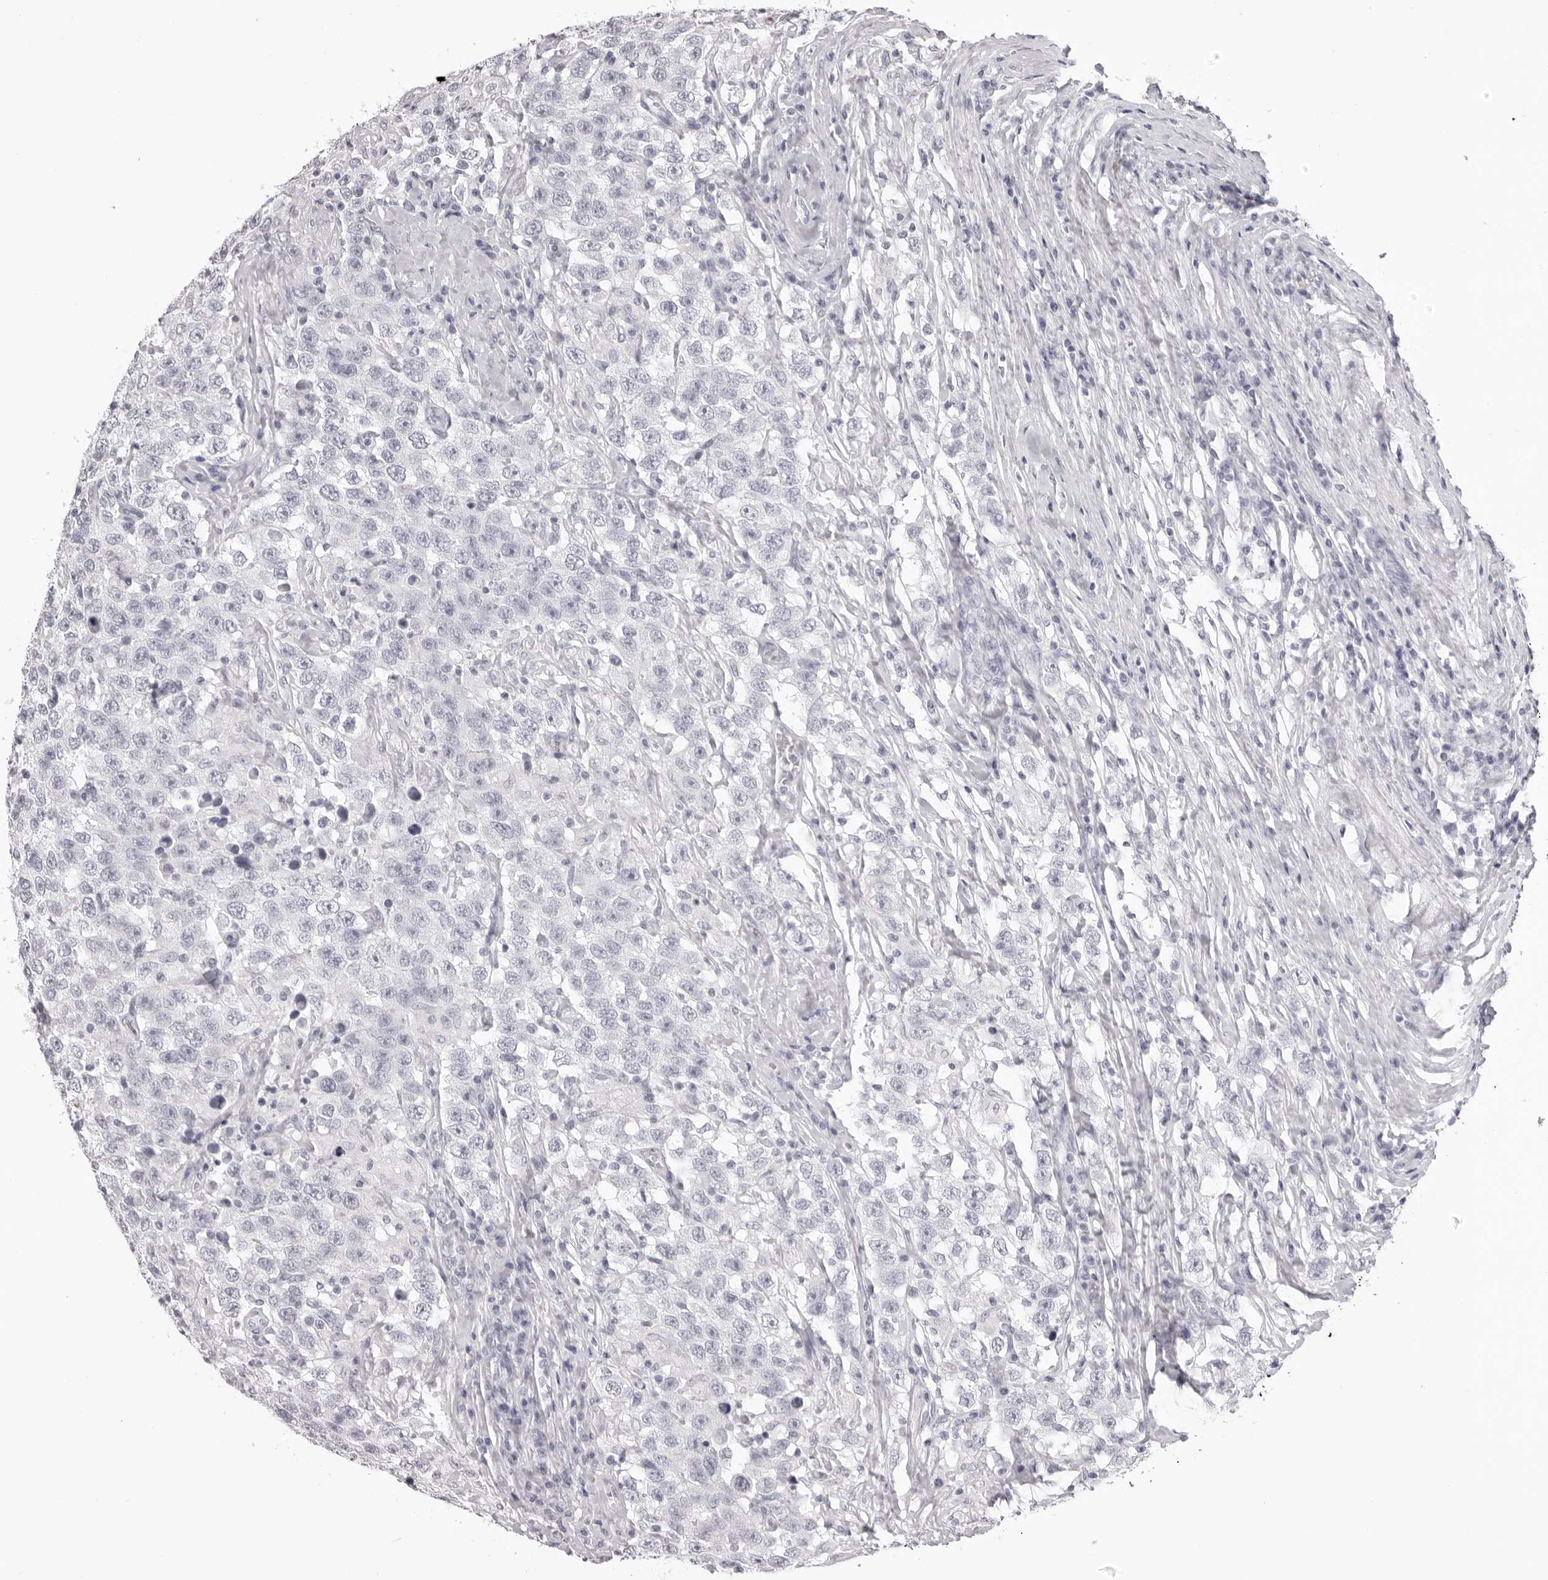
{"staining": {"intensity": "negative", "quantity": "none", "location": "none"}, "tissue": "testis cancer", "cell_type": "Tumor cells", "image_type": "cancer", "snomed": [{"axis": "morphology", "description": "Seminoma, NOS"}, {"axis": "topography", "description": "Testis"}], "caption": "The immunohistochemistry (IHC) micrograph has no significant staining in tumor cells of testis seminoma tissue.", "gene": "CST1", "patient": {"sex": "male", "age": 41}}